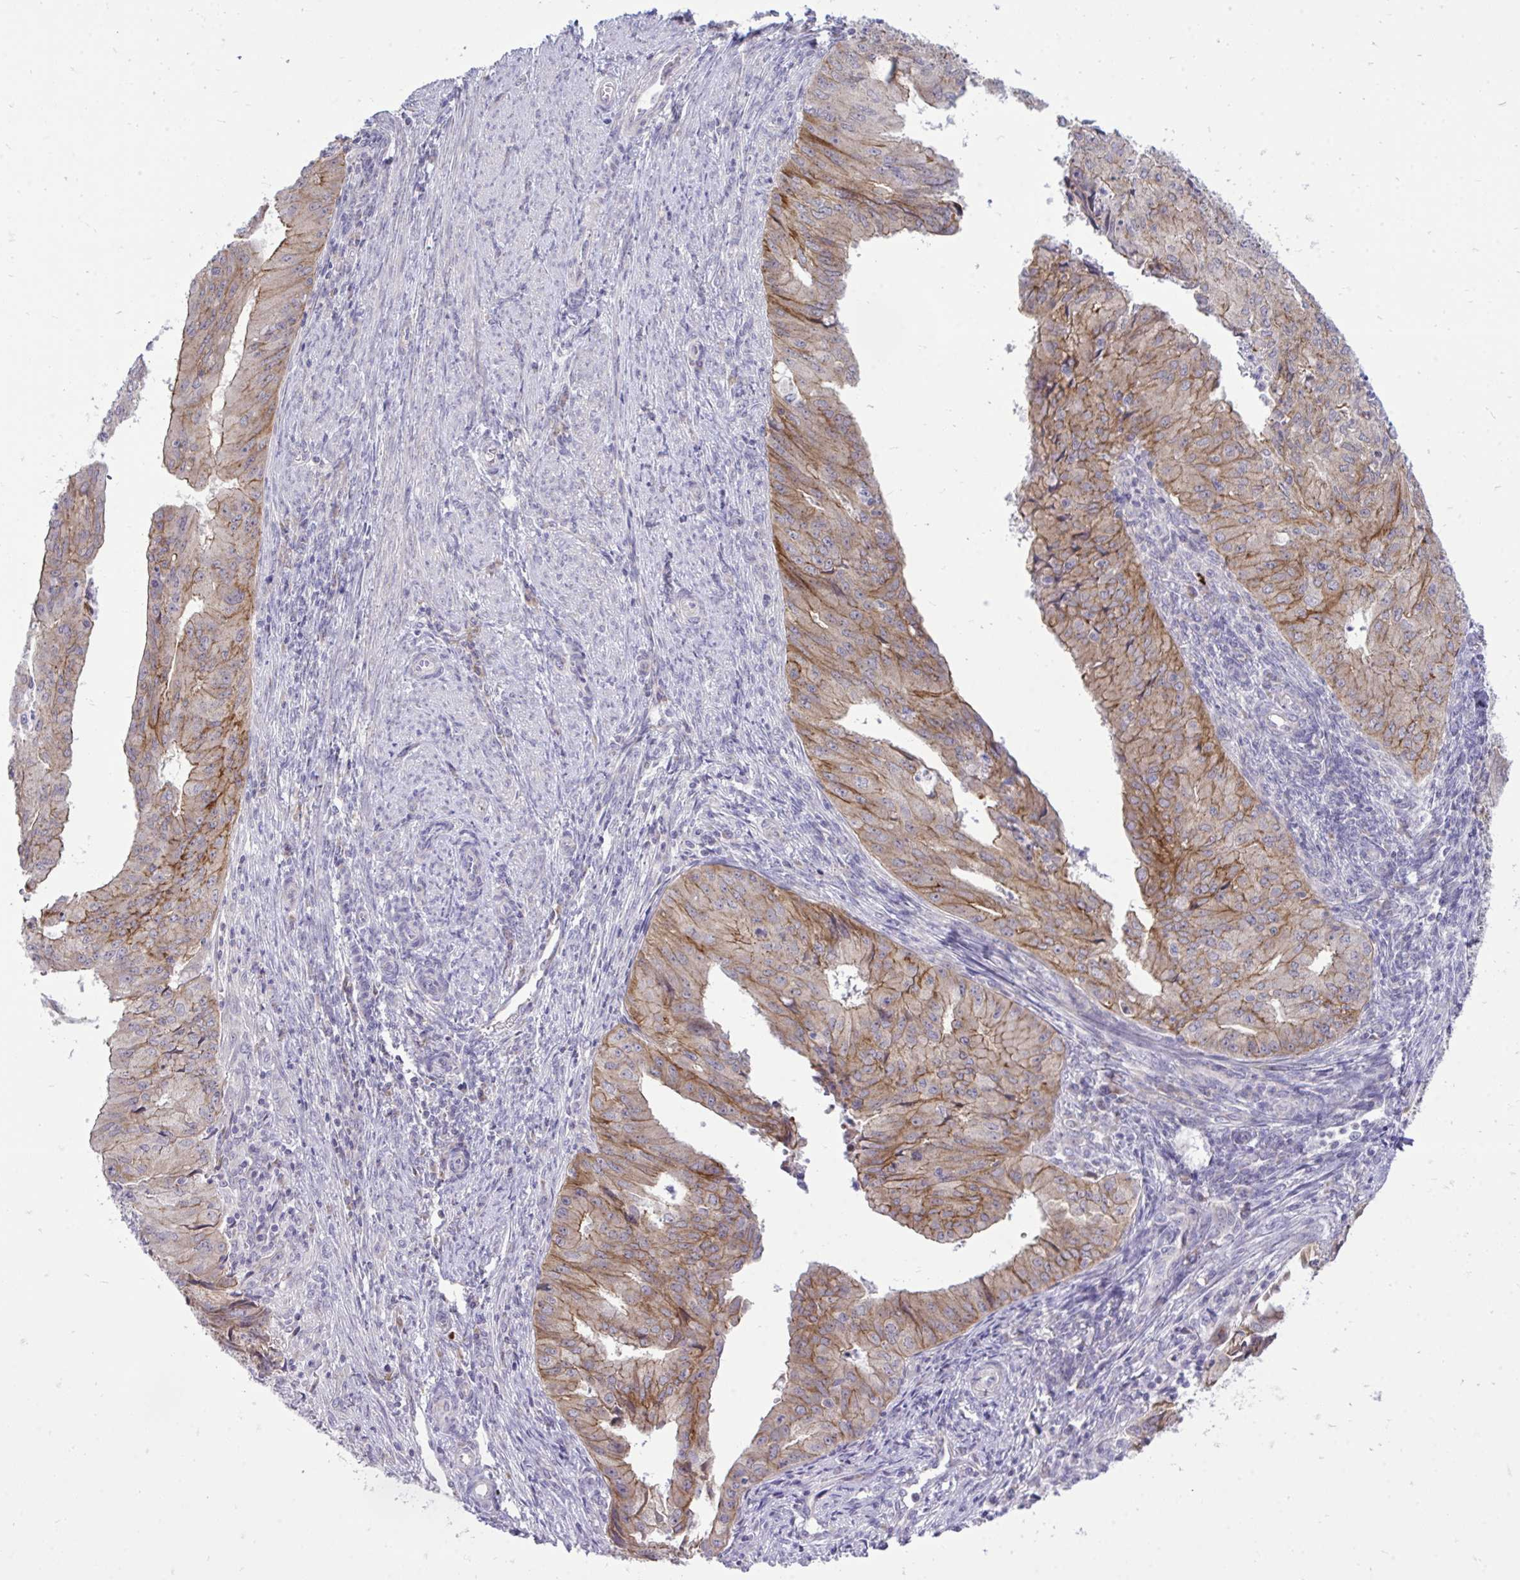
{"staining": {"intensity": "moderate", "quantity": "25%-75%", "location": "cytoplasmic/membranous"}, "tissue": "endometrial cancer", "cell_type": "Tumor cells", "image_type": "cancer", "snomed": [{"axis": "morphology", "description": "Adenocarcinoma, NOS"}, {"axis": "topography", "description": "Endometrium"}], "caption": "Adenocarcinoma (endometrial) stained for a protein shows moderate cytoplasmic/membranous positivity in tumor cells.", "gene": "SPTBN2", "patient": {"sex": "female", "age": 50}}